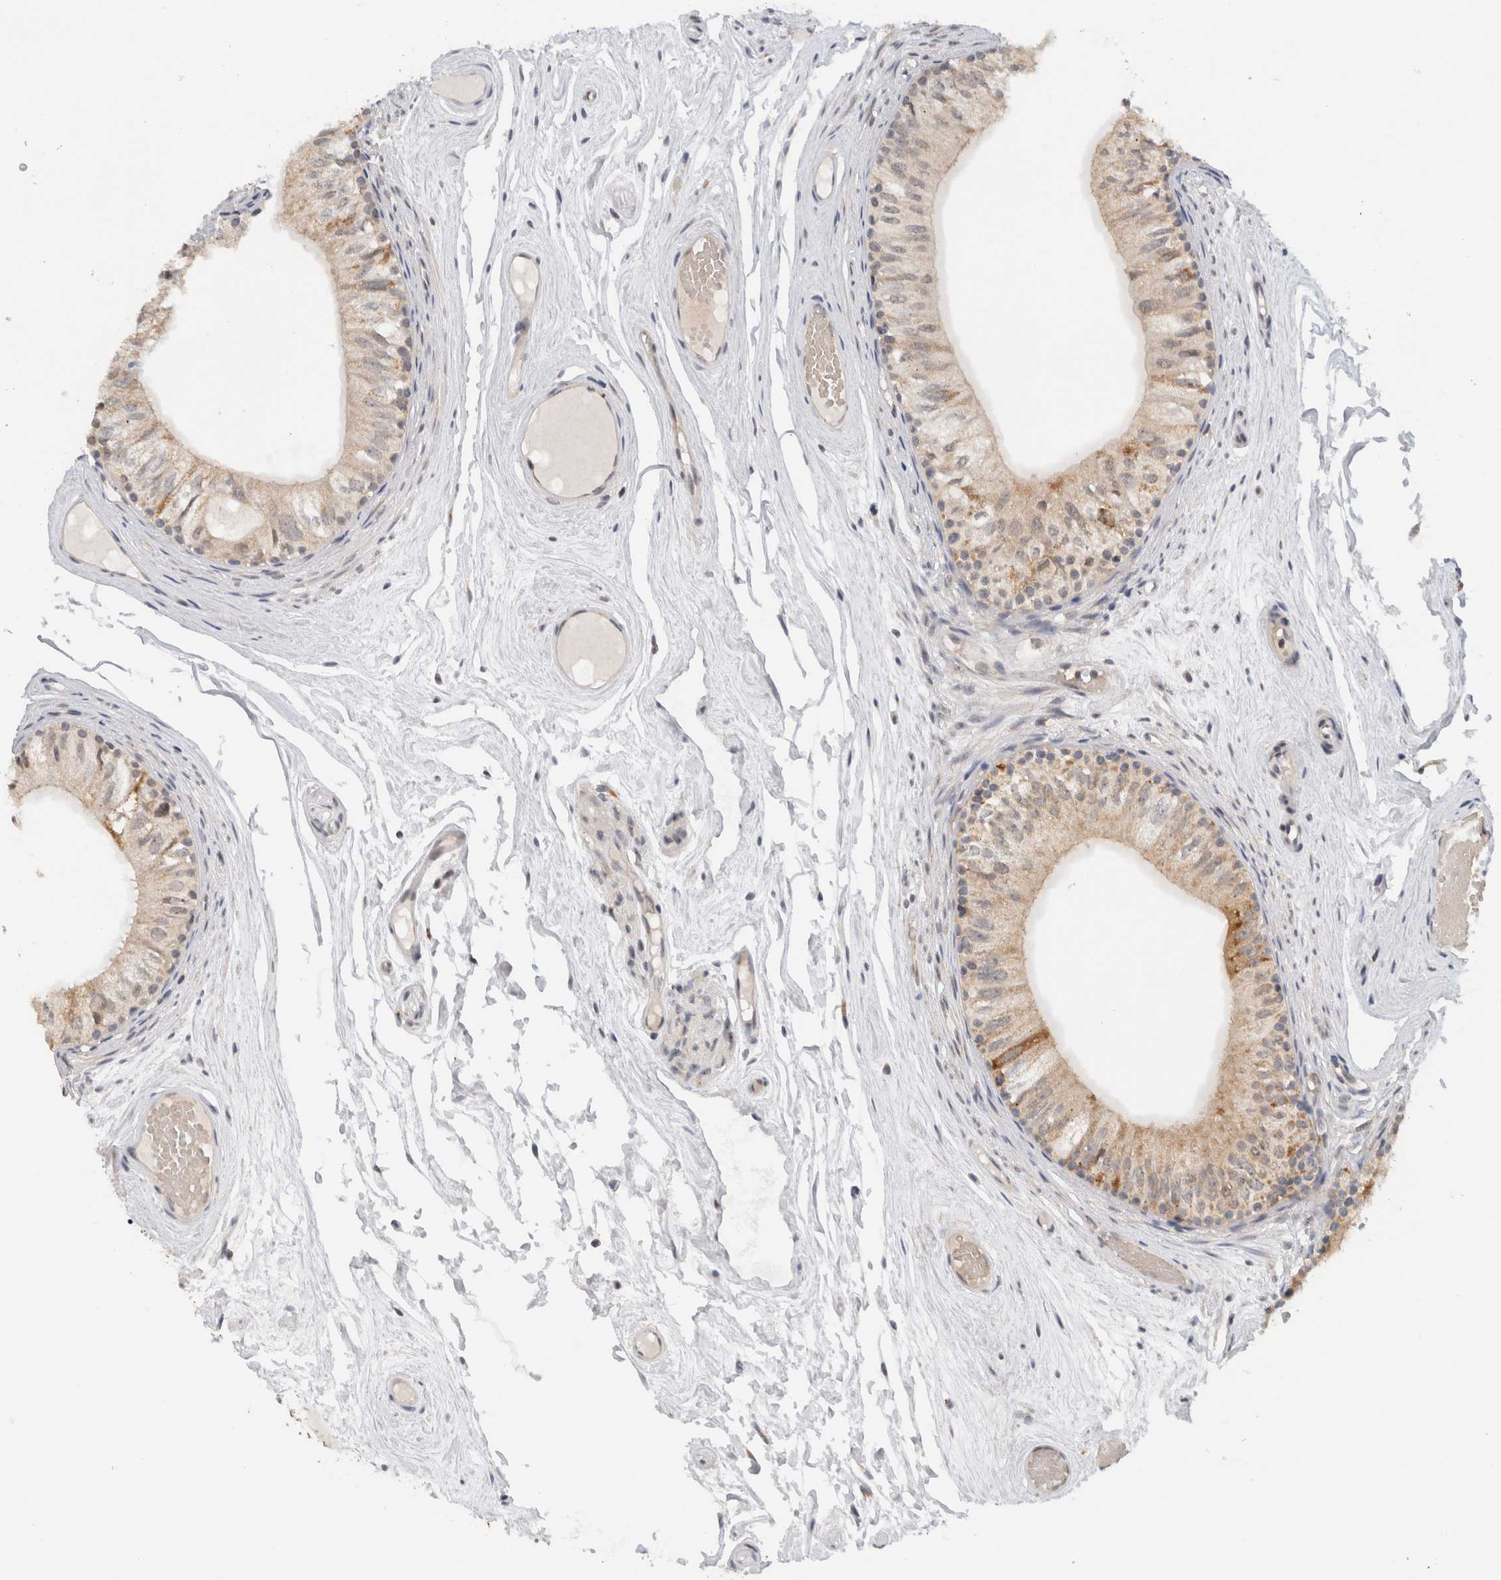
{"staining": {"intensity": "moderate", "quantity": "25%-75%", "location": "cytoplasmic/membranous"}, "tissue": "epididymis", "cell_type": "Glandular cells", "image_type": "normal", "snomed": [{"axis": "morphology", "description": "Normal tissue, NOS"}, {"axis": "topography", "description": "Epididymis"}], "caption": "Immunohistochemical staining of normal human epididymis demonstrates moderate cytoplasmic/membranous protein staining in about 25%-75% of glandular cells. The staining was performed using DAB (3,3'-diaminobenzidine) to visualize the protein expression in brown, while the nuclei were stained in blue with hematoxylin (Magnification: 20x).", "gene": "CMC2", "patient": {"sex": "male", "age": 79}}